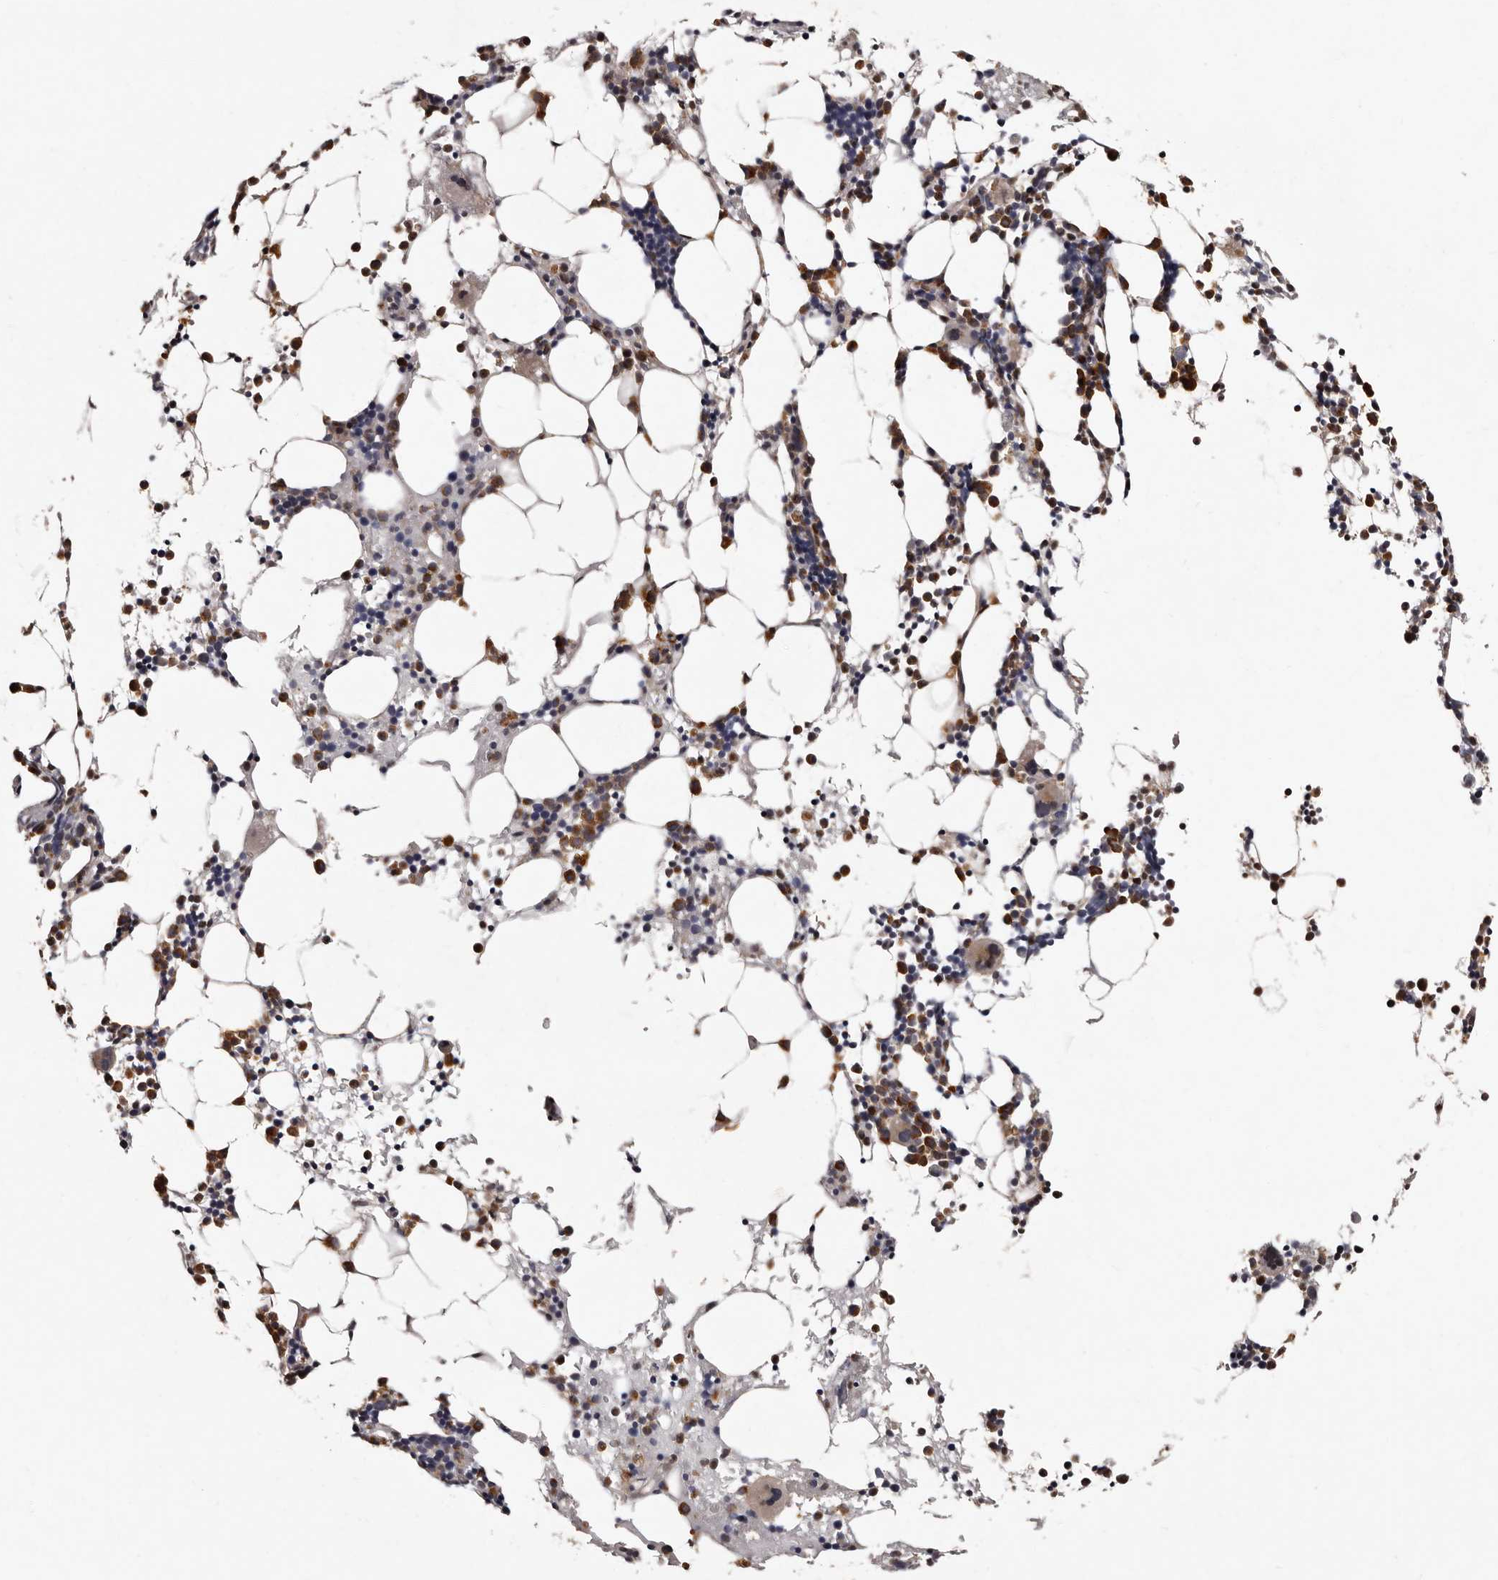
{"staining": {"intensity": "moderate", "quantity": "25%-75%", "location": "cytoplasmic/membranous"}, "tissue": "bone marrow", "cell_type": "Hematopoietic cells", "image_type": "normal", "snomed": [{"axis": "morphology", "description": "Normal tissue, NOS"}, {"axis": "morphology", "description": "Inflammation, NOS"}, {"axis": "topography", "description": "Bone marrow"}], "caption": "Immunohistochemistry histopathology image of unremarkable bone marrow: human bone marrow stained using immunohistochemistry reveals medium levels of moderate protein expression localized specifically in the cytoplasmic/membranous of hematopoietic cells, appearing as a cytoplasmic/membranous brown color.", "gene": "DNPH1", "patient": {"sex": "male", "age": 31}}